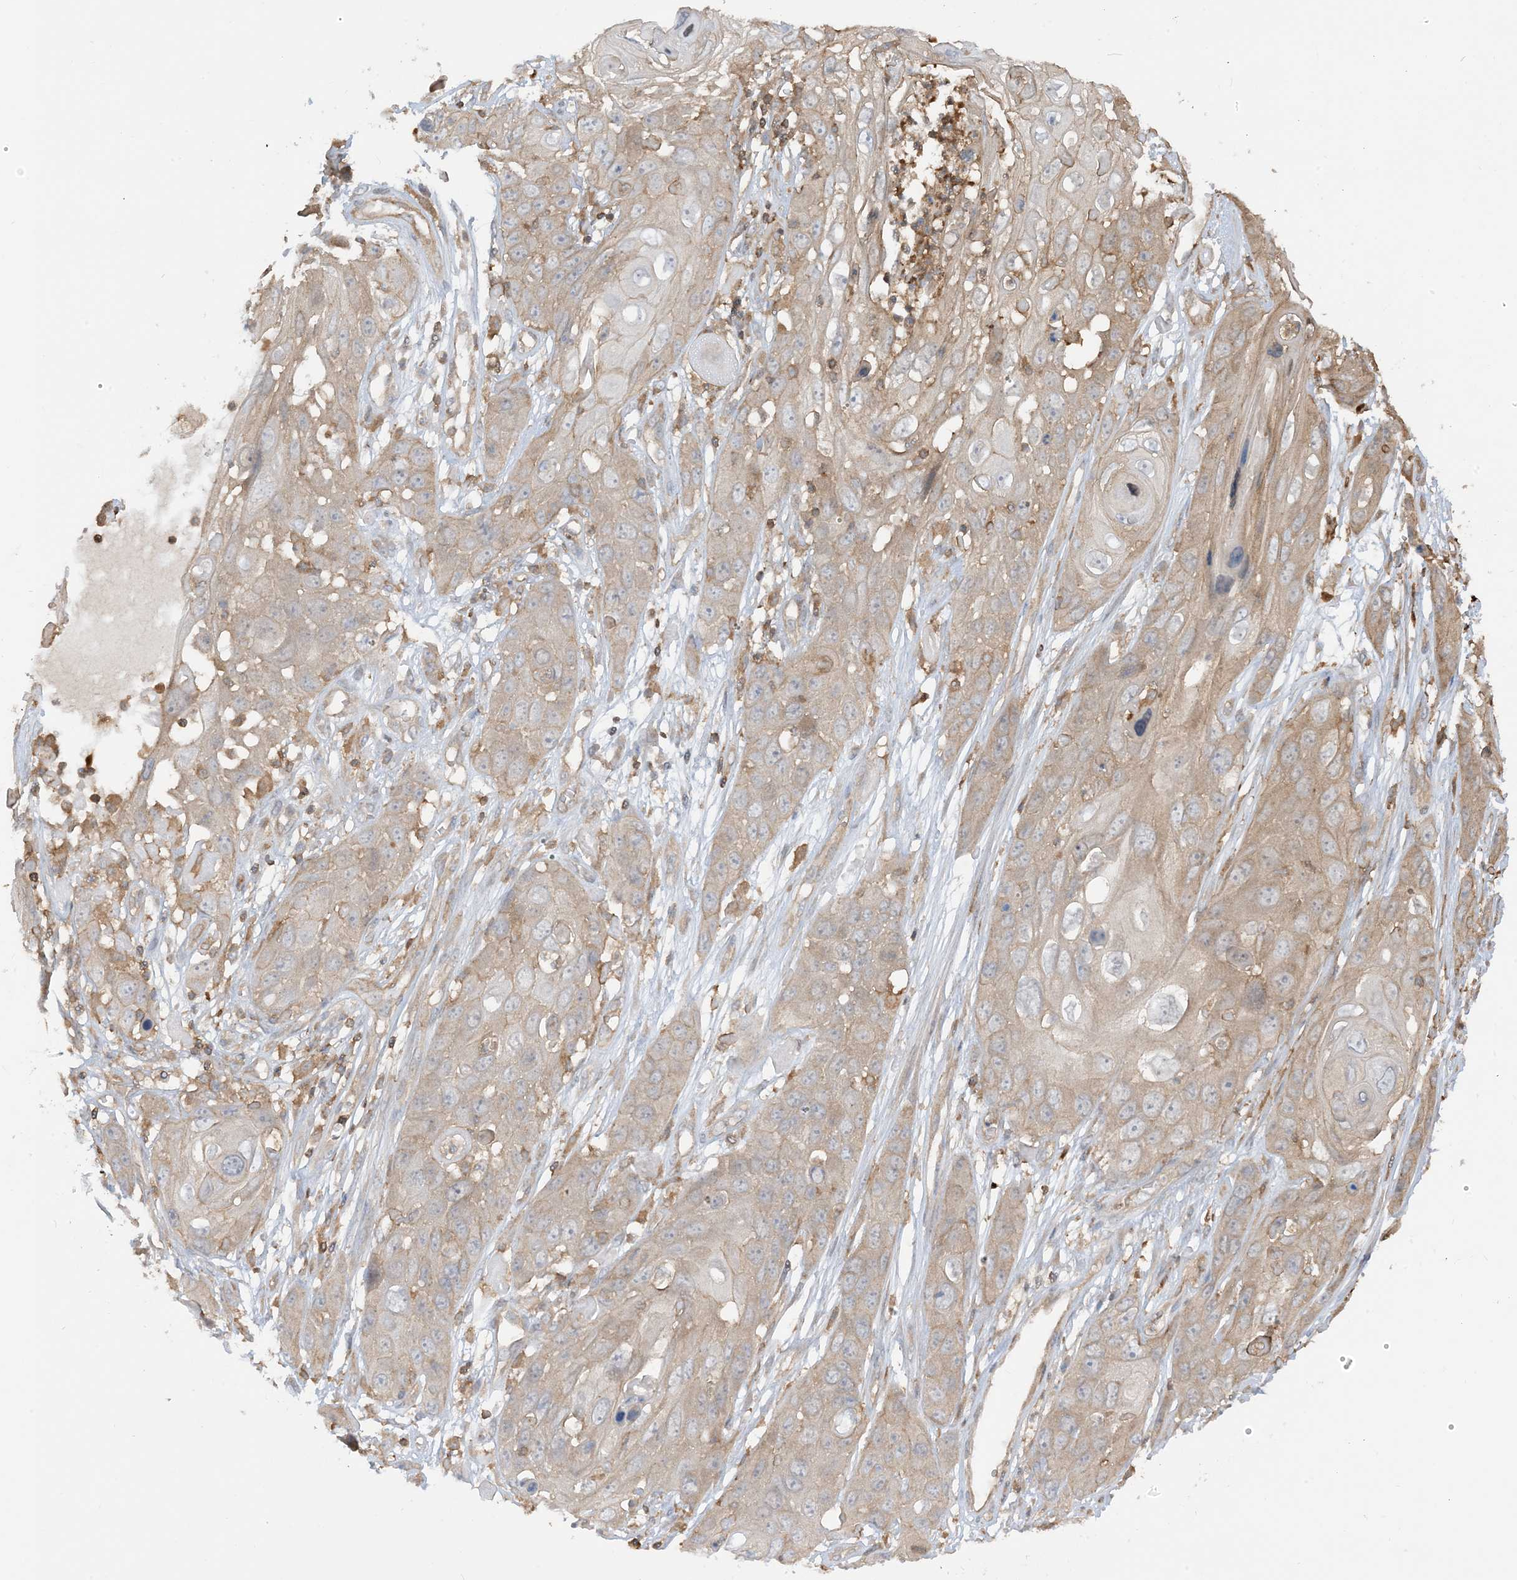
{"staining": {"intensity": "weak", "quantity": "25%-75%", "location": "cytoplasmic/membranous"}, "tissue": "skin cancer", "cell_type": "Tumor cells", "image_type": "cancer", "snomed": [{"axis": "morphology", "description": "Squamous cell carcinoma, NOS"}, {"axis": "topography", "description": "Skin"}], "caption": "IHC of squamous cell carcinoma (skin) shows low levels of weak cytoplasmic/membranous staining in approximately 25%-75% of tumor cells. The protein is stained brown, and the nuclei are stained in blue (DAB IHC with brightfield microscopy, high magnification).", "gene": "CAPZB", "patient": {"sex": "male", "age": 55}}